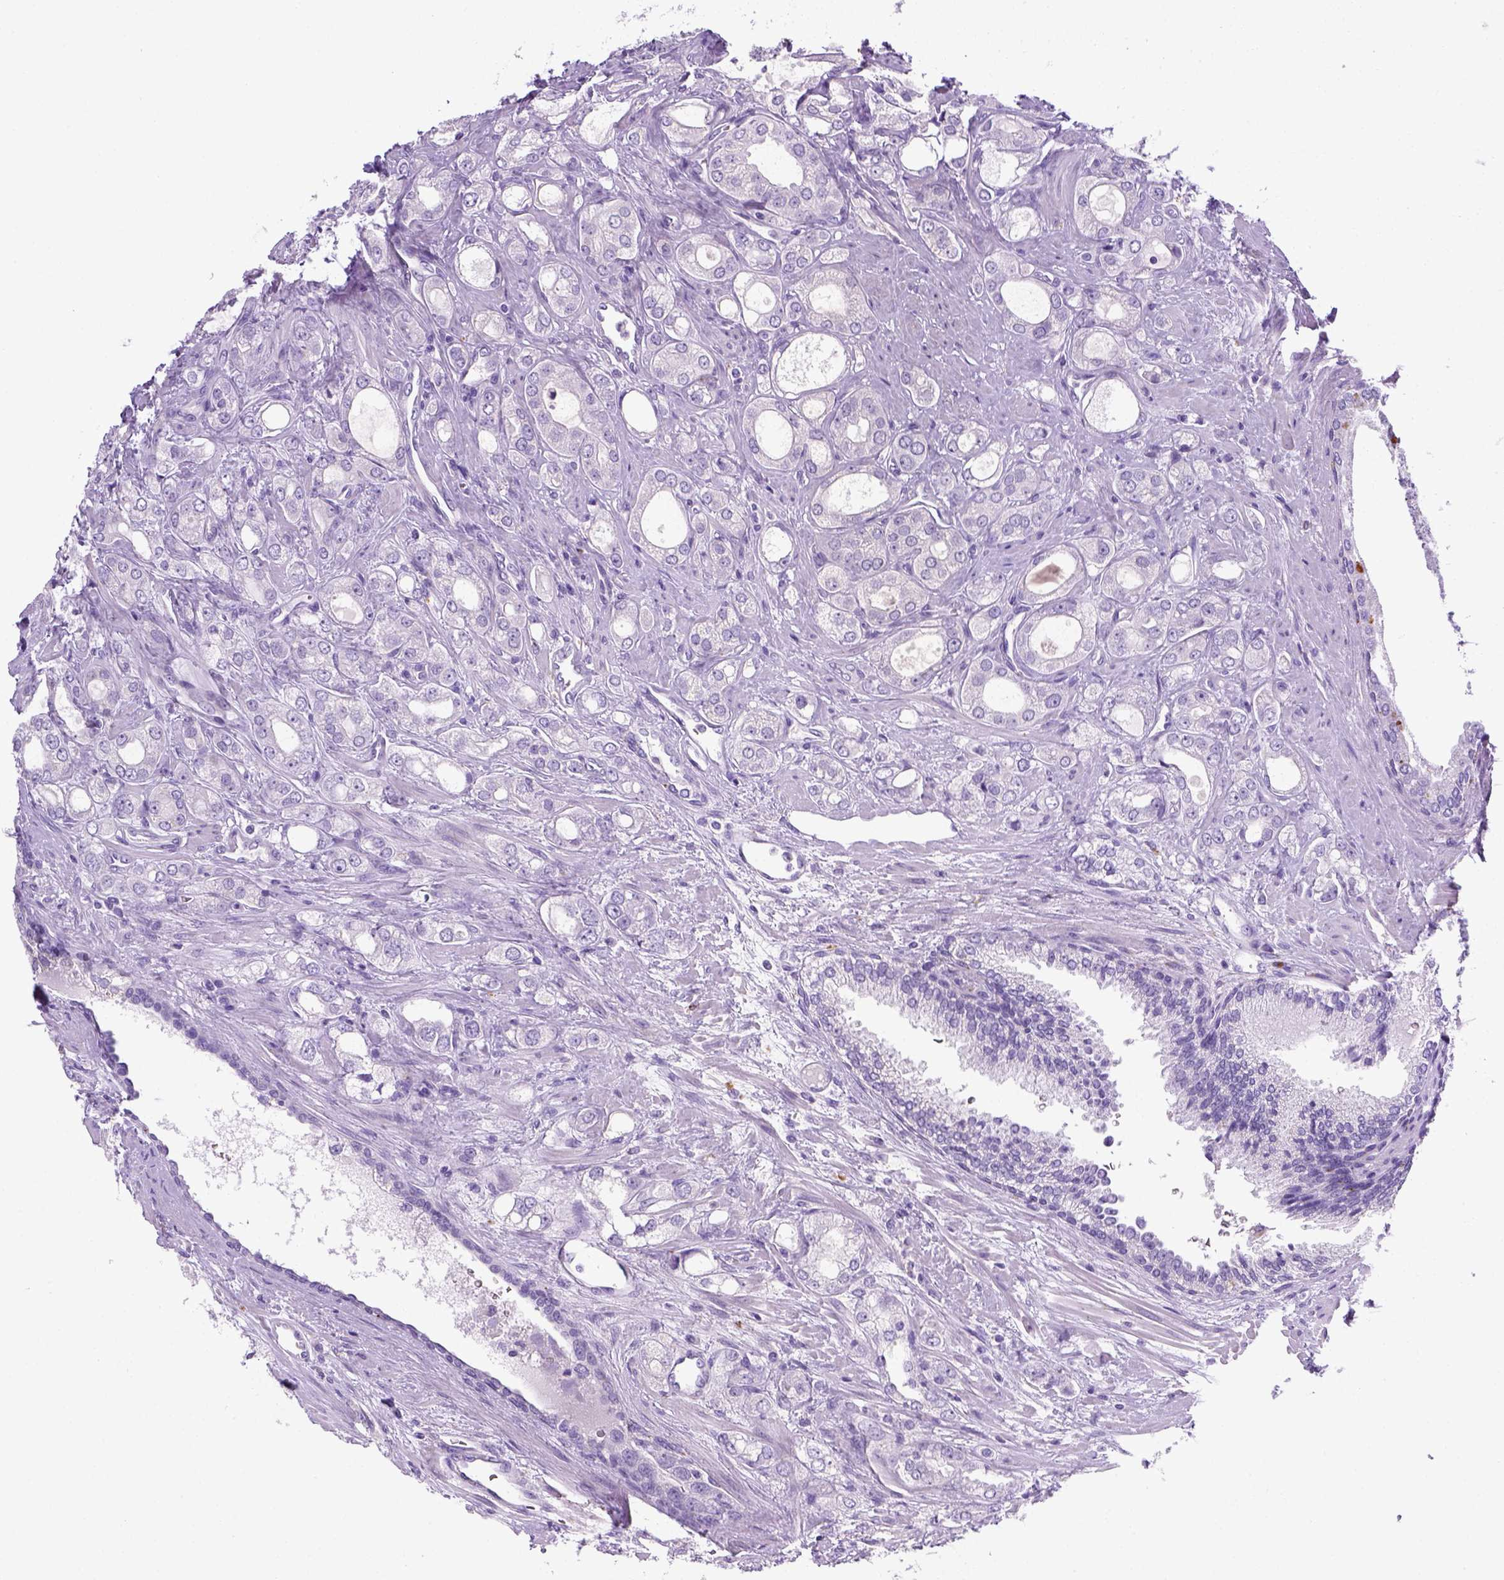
{"staining": {"intensity": "negative", "quantity": "none", "location": "none"}, "tissue": "prostate cancer", "cell_type": "Tumor cells", "image_type": "cancer", "snomed": [{"axis": "morphology", "description": "Adenocarcinoma, NOS"}, {"axis": "morphology", "description": "Adenocarcinoma, High grade"}, {"axis": "topography", "description": "Prostate"}], "caption": "DAB (3,3'-diaminobenzidine) immunohistochemical staining of prostate cancer (adenocarcinoma) displays no significant staining in tumor cells.", "gene": "KRT71", "patient": {"sex": "male", "age": 70}}